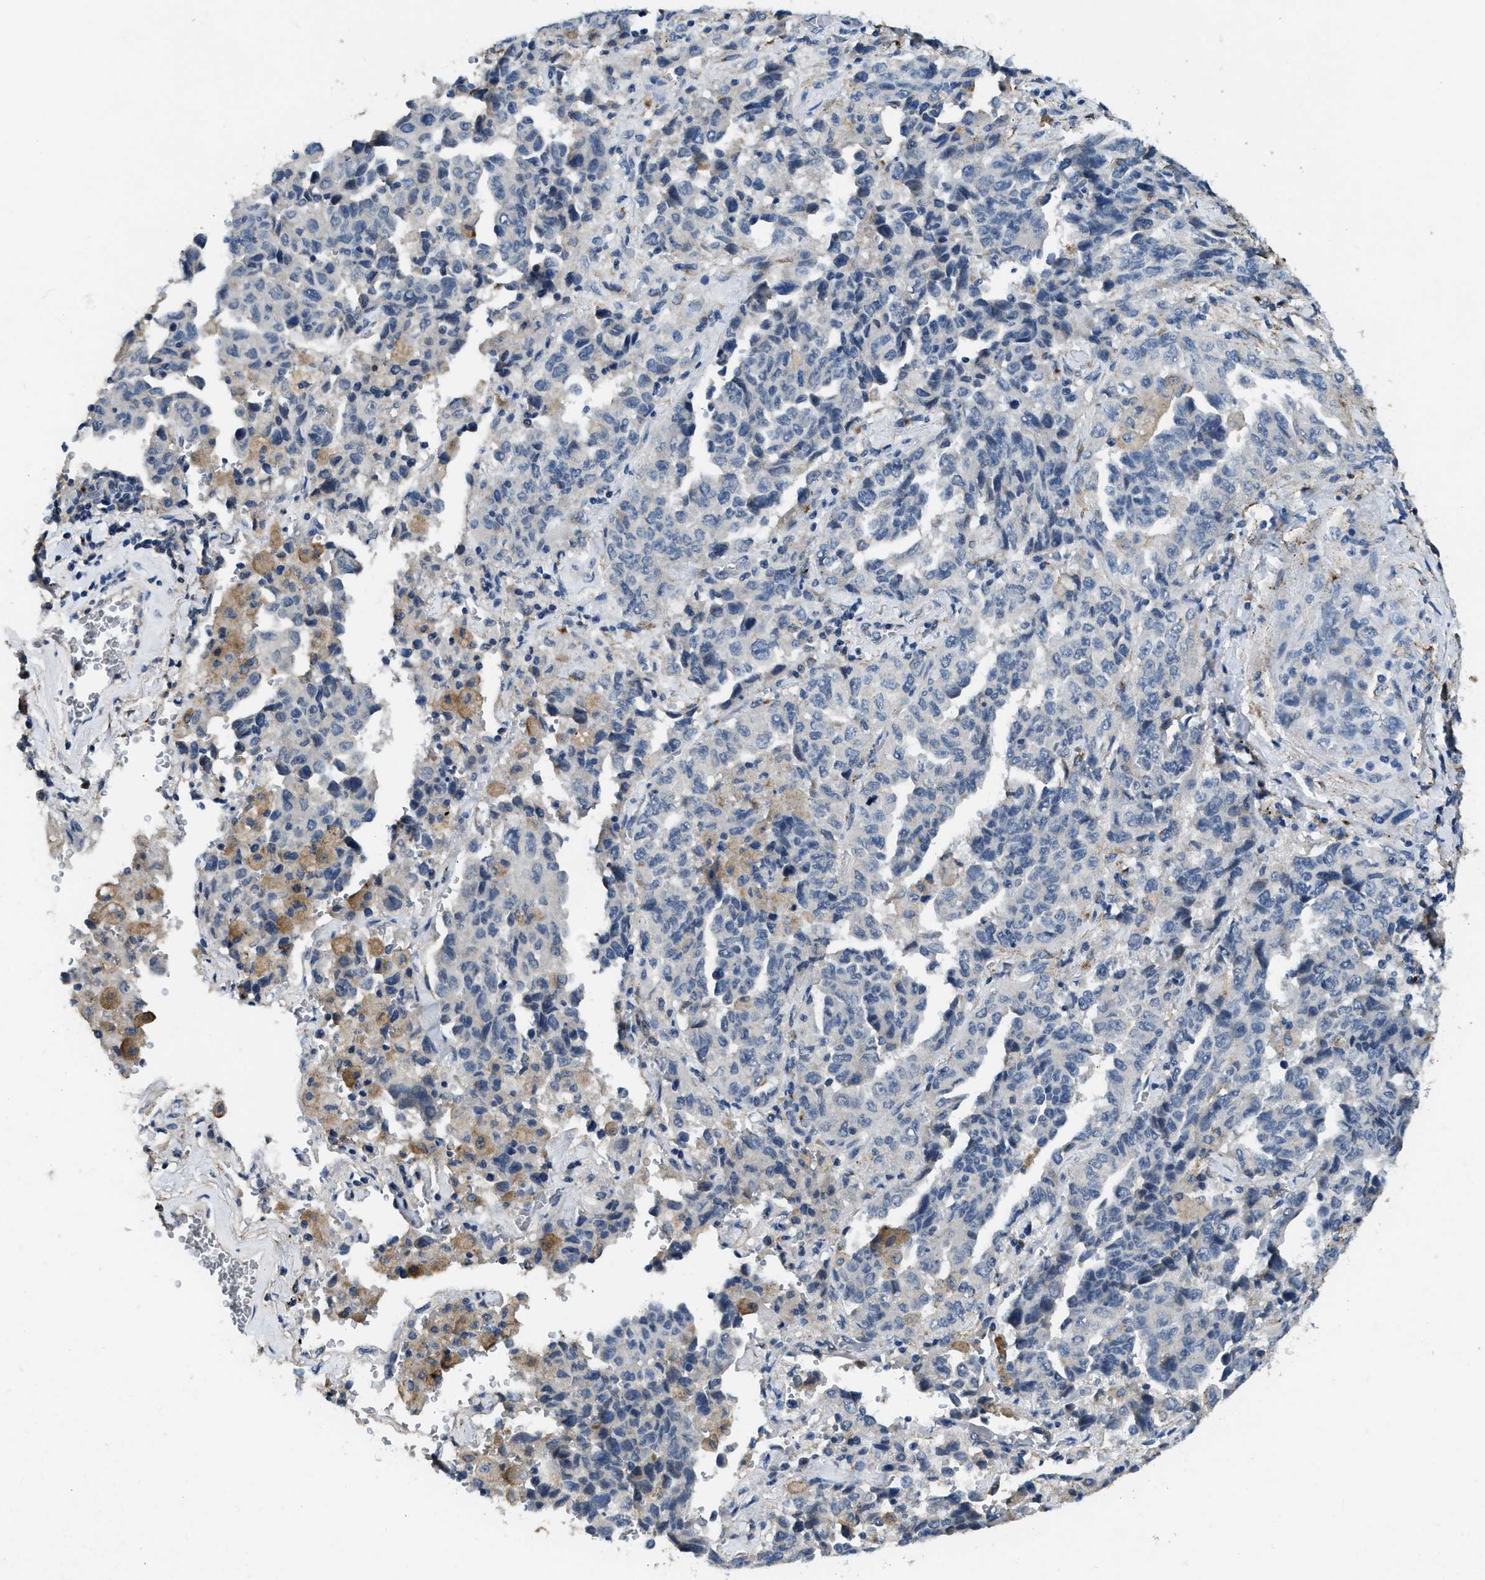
{"staining": {"intensity": "negative", "quantity": "none", "location": "none"}, "tissue": "lung cancer", "cell_type": "Tumor cells", "image_type": "cancer", "snomed": [{"axis": "morphology", "description": "Adenocarcinoma, NOS"}, {"axis": "topography", "description": "Lung"}], "caption": "Human lung cancer stained for a protein using IHC demonstrates no expression in tumor cells.", "gene": "LRP1", "patient": {"sex": "female", "age": 51}}